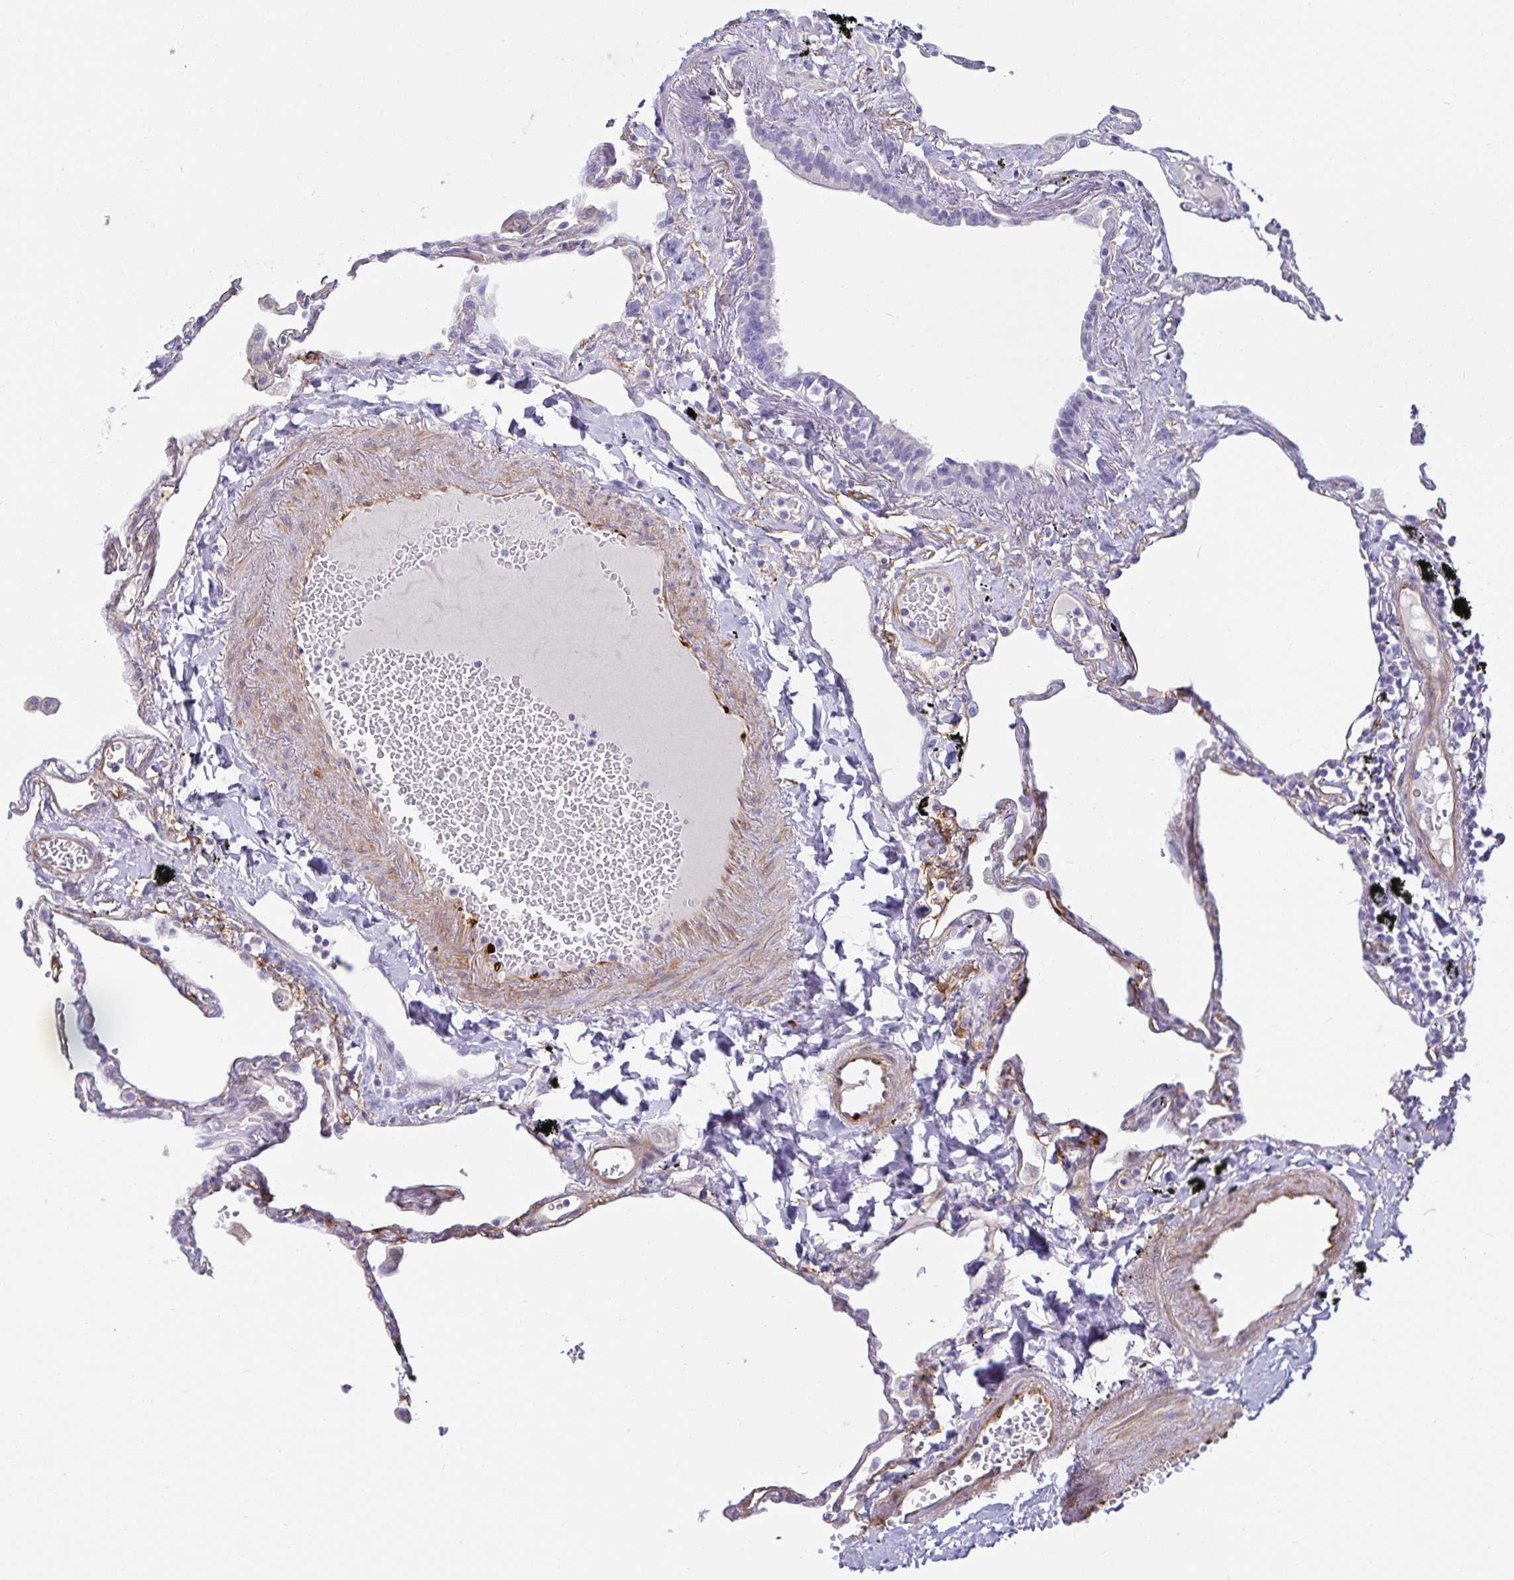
{"staining": {"intensity": "negative", "quantity": "none", "location": "none"}, "tissue": "lung", "cell_type": "Alveolar cells", "image_type": "normal", "snomed": [{"axis": "morphology", "description": "Normal tissue, NOS"}, {"axis": "topography", "description": "Lung"}], "caption": "IHC of benign human lung shows no staining in alveolar cells. (Stains: DAB immunohistochemistry with hematoxylin counter stain, Microscopy: brightfield microscopy at high magnification).", "gene": "SPAG4", "patient": {"sex": "female", "age": 67}}